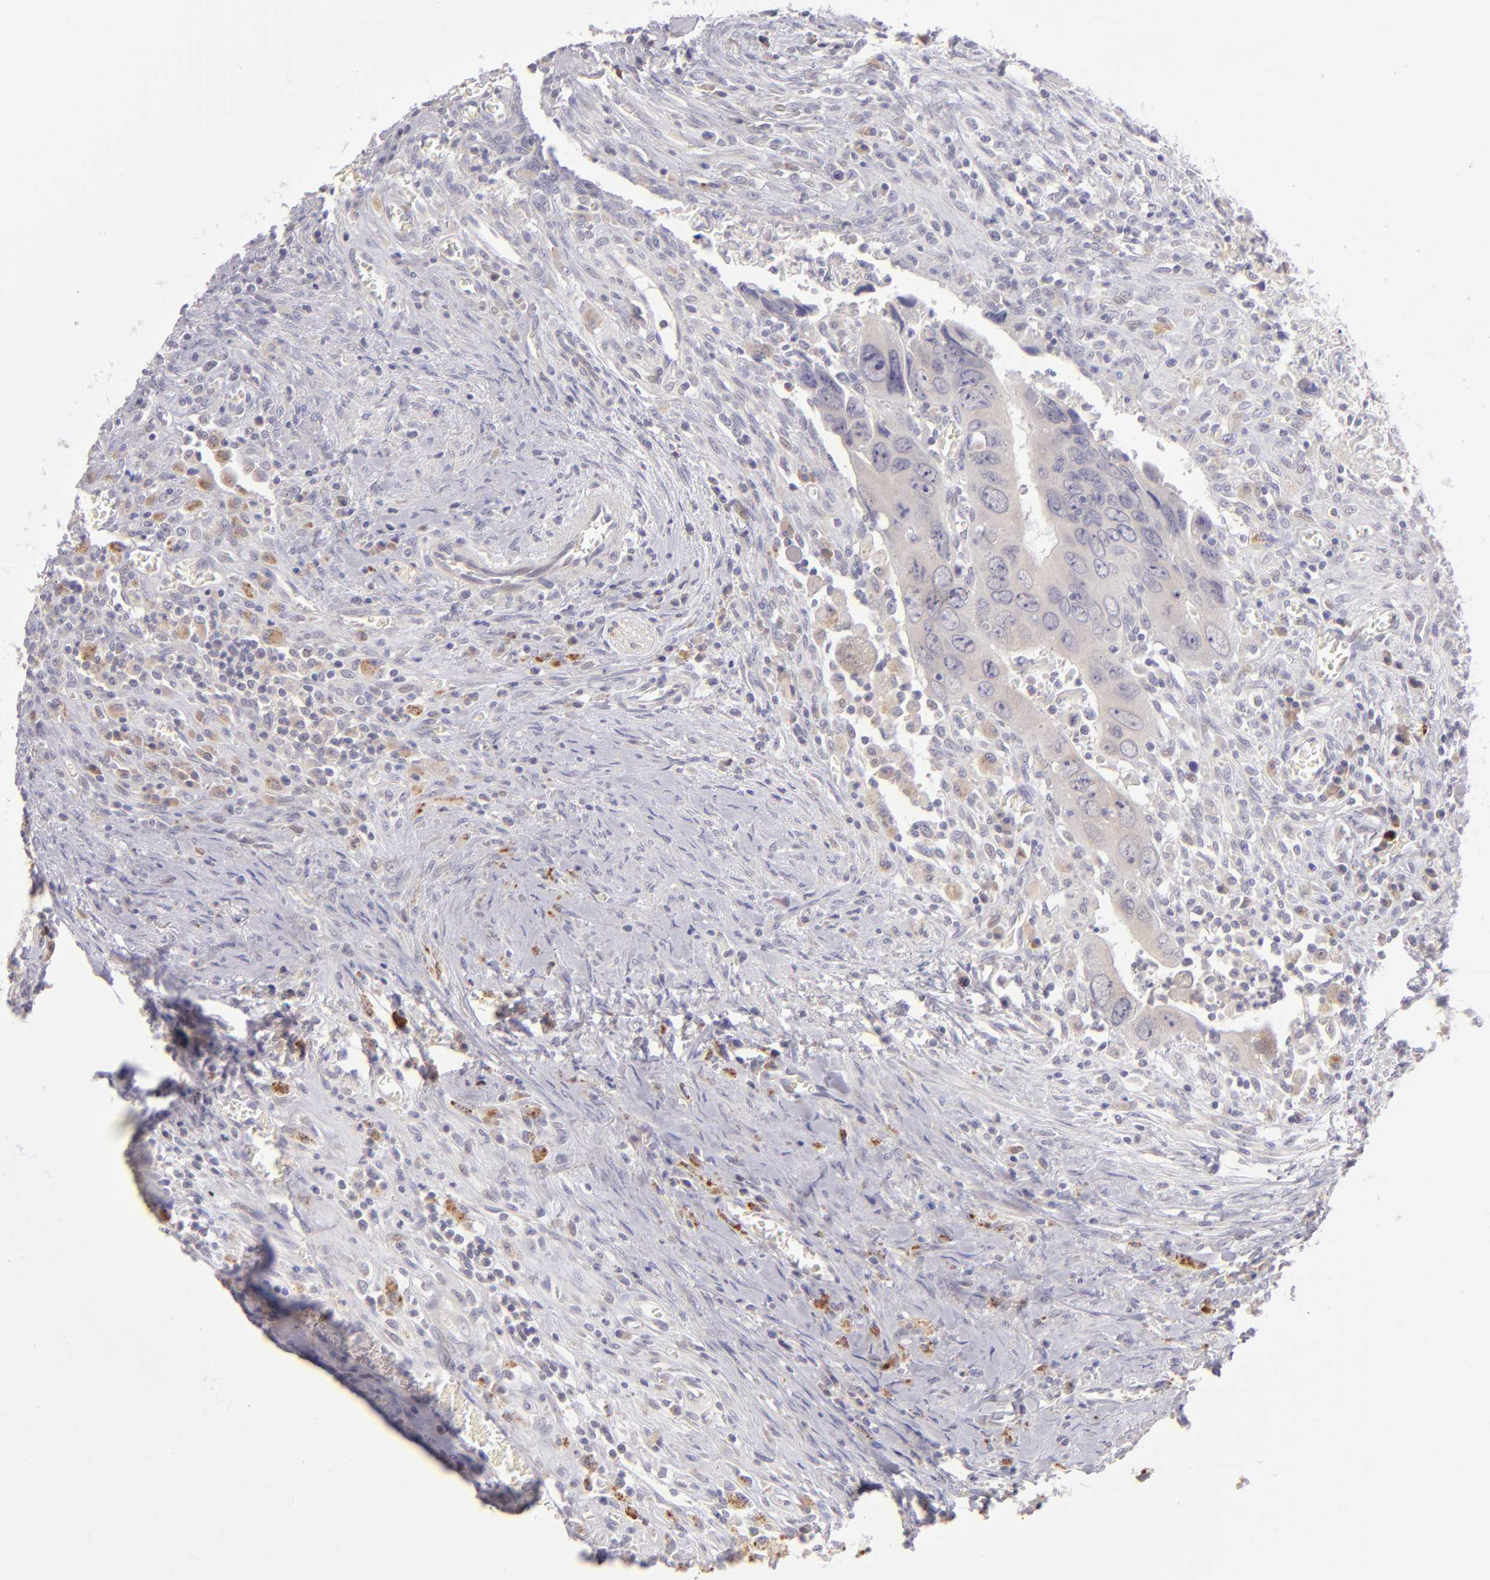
{"staining": {"intensity": "negative", "quantity": "none", "location": "none"}, "tissue": "colorectal cancer", "cell_type": "Tumor cells", "image_type": "cancer", "snomed": [{"axis": "morphology", "description": "Adenocarcinoma, NOS"}, {"axis": "topography", "description": "Rectum"}], "caption": "High power microscopy micrograph of an immunohistochemistry photomicrograph of colorectal cancer, revealing no significant positivity in tumor cells.", "gene": "TRAF3", "patient": {"sex": "male", "age": 70}}